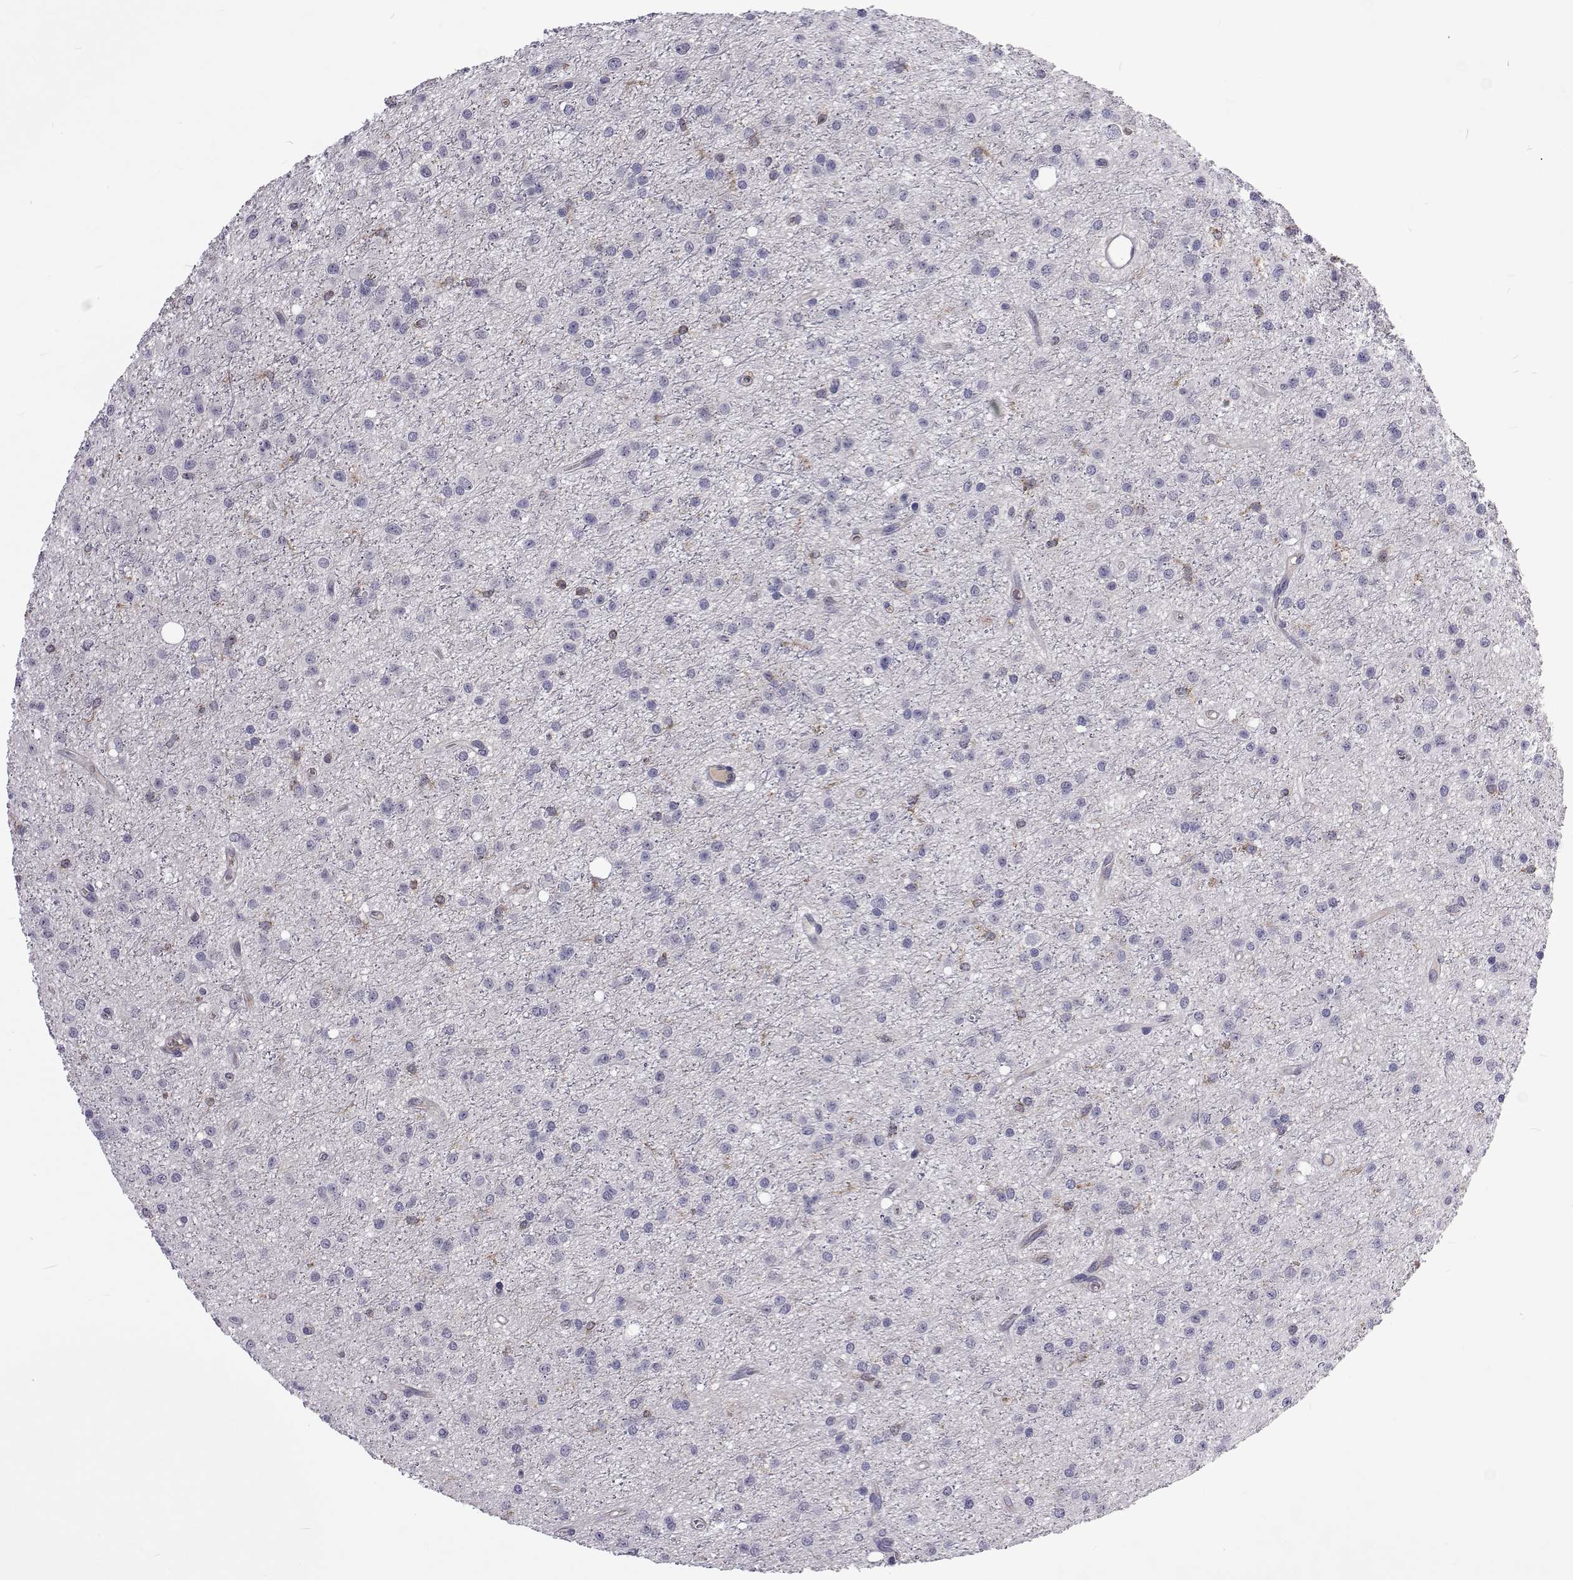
{"staining": {"intensity": "negative", "quantity": "none", "location": "none"}, "tissue": "glioma", "cell_type": "Tumor cells", "image_type": "cancer", "snomed": [{"axis": "morphology", "description": "Glioma, malignant, Low grade"}, {"axis": "topography", "description": "Brain"}], "caption": "Low-grade glioma (malignant) stained for a protein using immunohistochemistry shows no positivity tumor cells.", "gene": "TCF15", "patient": {"sex": "male", "age": 27}}